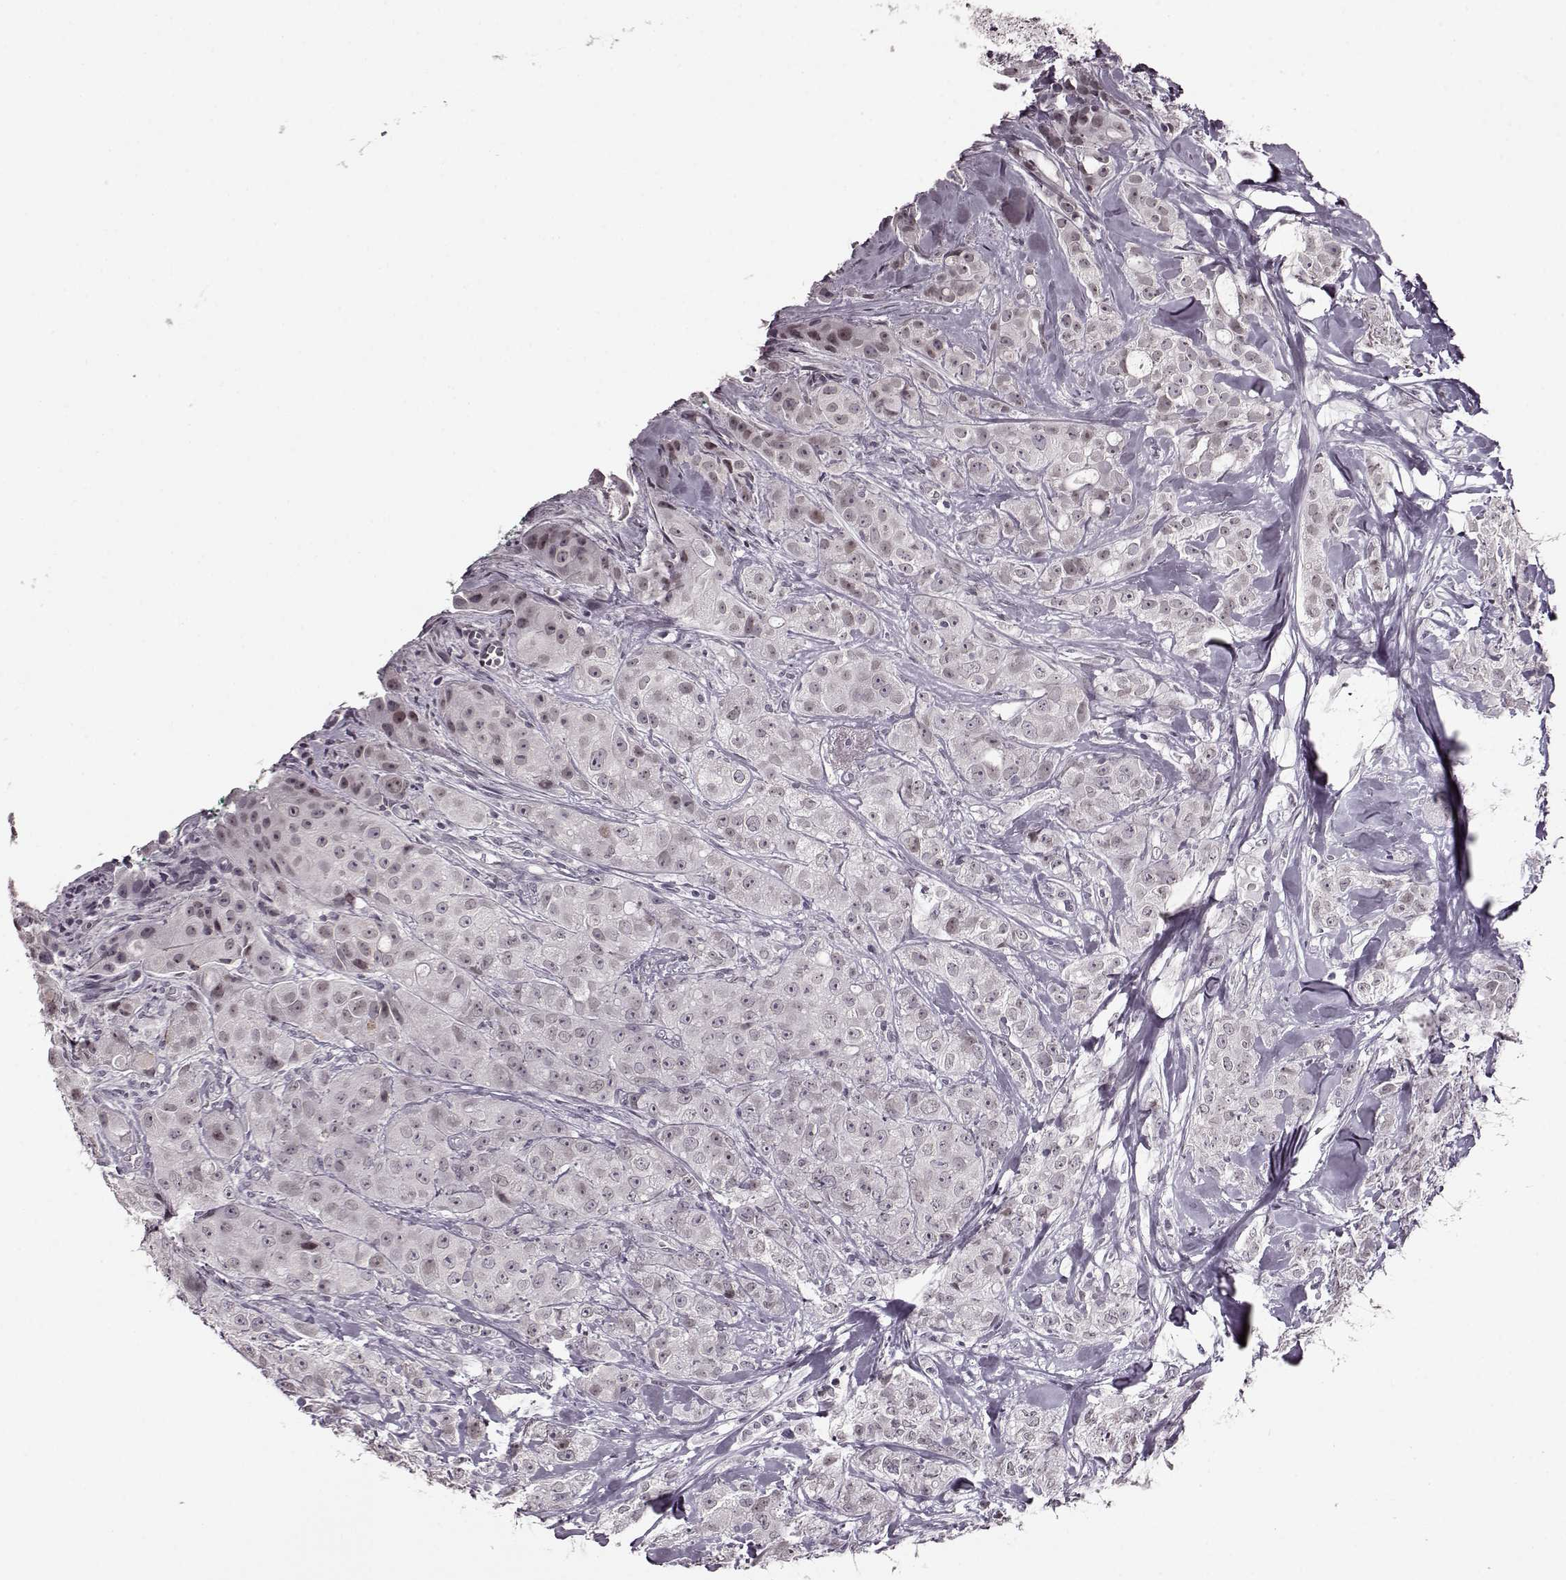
{"staining": {"intensity": "negative", "quantity": "none", "location": "none"}, "tissue": "breast cancer", "cell_type": "Tumor cells", "image_type": "cancer", "snomed": [{"axis": "morphology", "description": "Duct carcinoma"}, {"axis": "topography", "description": "Breast"}], "caption": "Protein analysis of breast cancer (intraductal carcinoma) shows no significant expression in tumor cells.", "gene": "STX1B", "patient": {"sex": "female", "age": 43}}